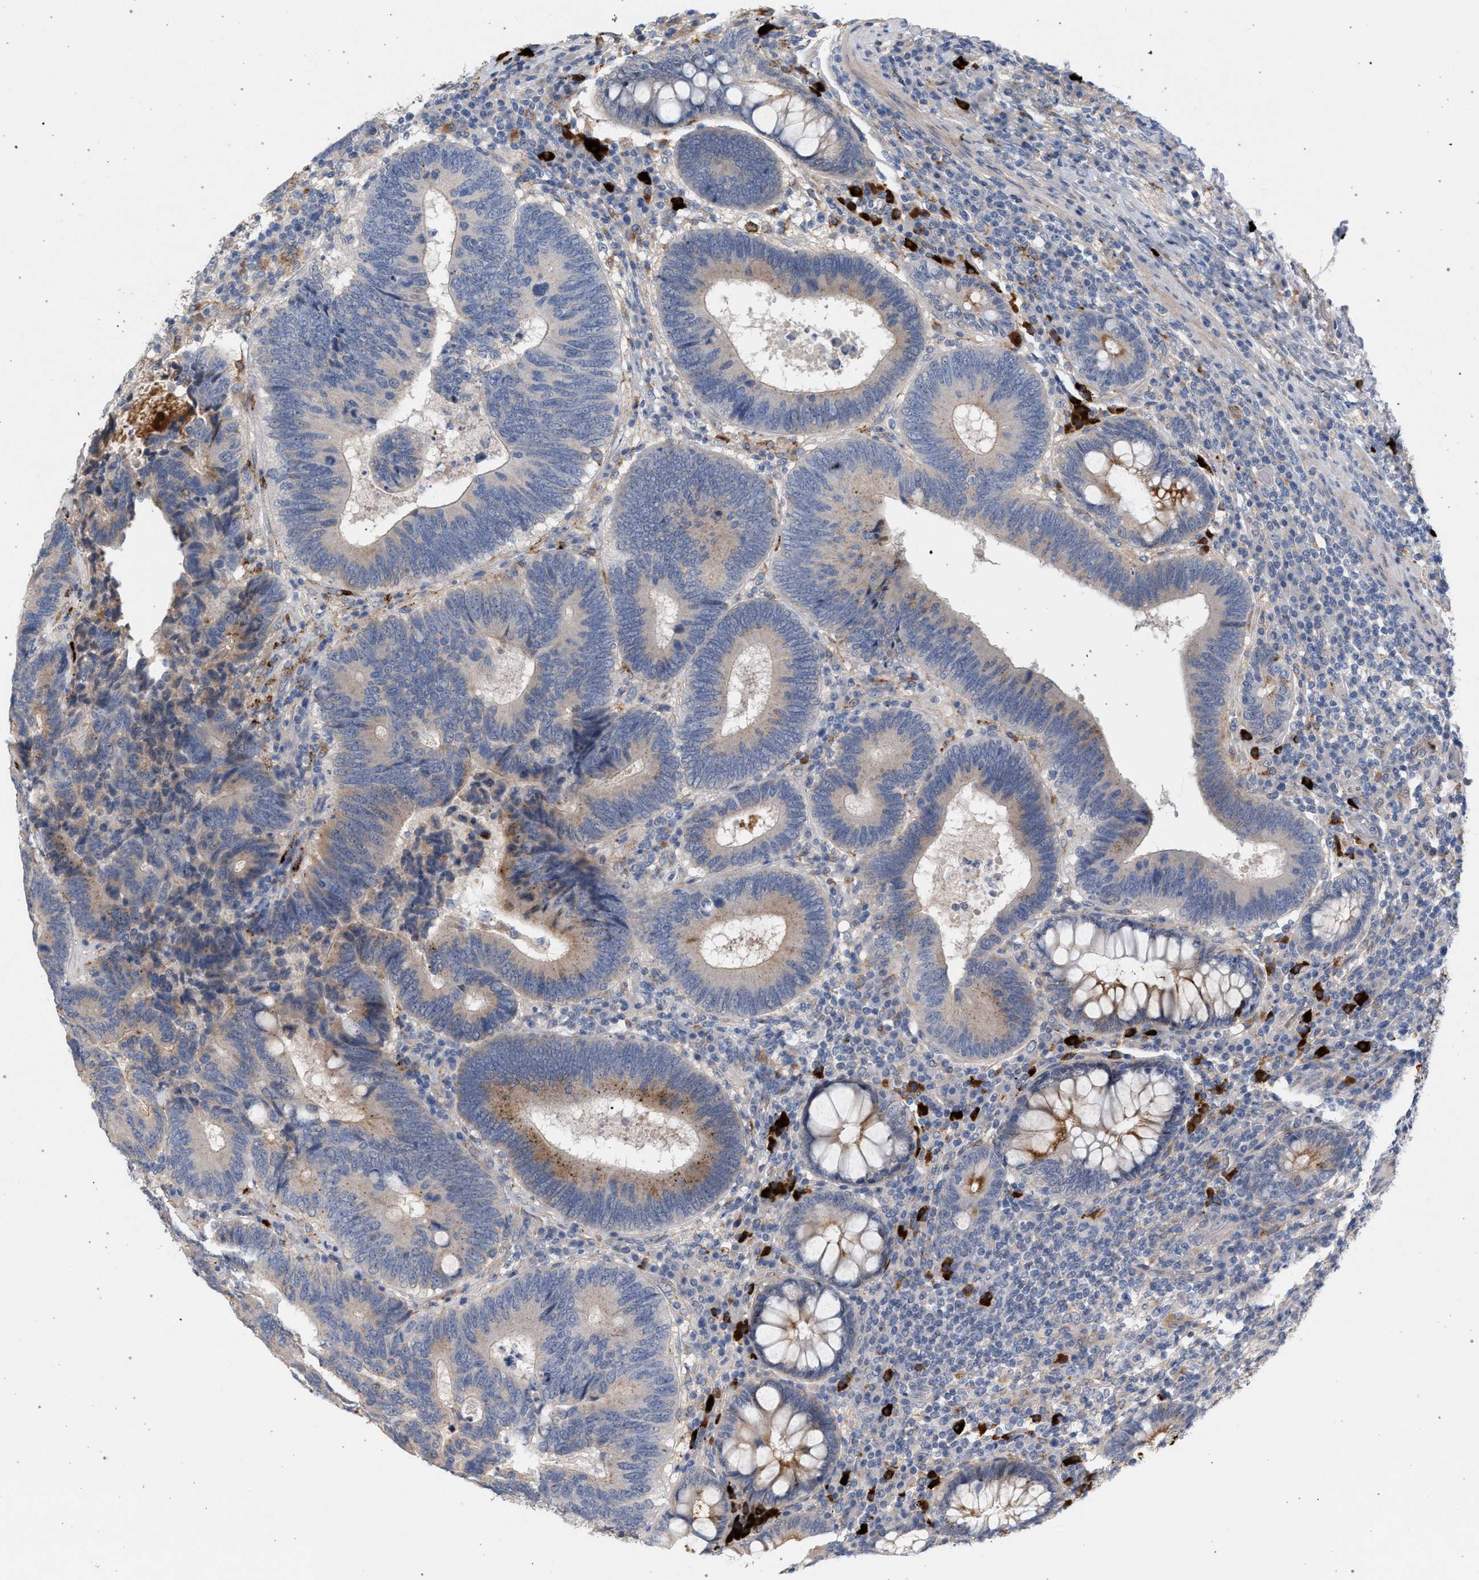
{"staining": {"intensity": "moderate", "quantity": "<25%", "location": "cytoplasmic/membranous"}, "tissue": "colorectal cancer", "cell_type": "Tumor cells", "image_type": "cancer", "snomed": [{"axis": "morphology", "description": "Adenocarcinoma, NOS"}, {"axis": "topography", "description": "Colon"}], "caption": "Colorectal cancer tissue demonstrates moderate cytoplasmic/membranous staining in about <25% of tumor cells", "gene": "MAMDC2", "patient": {"sex": "female", "age": 78}}